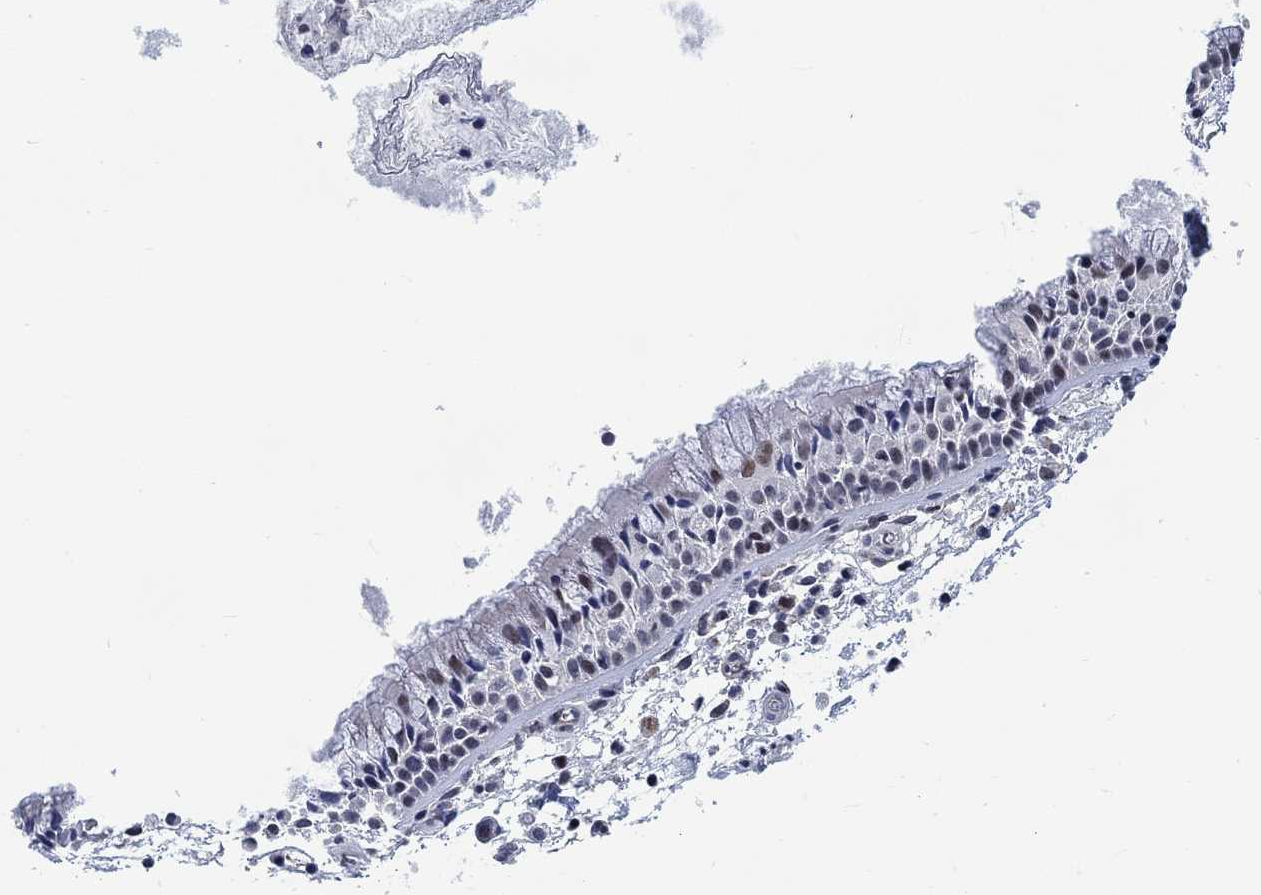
{"staining": {"intensity": "weak", "quantity": "<25%", "location": "nuclear"}, "tissue": "nasopharynx", "cell_type": "Respiratory epithelial cells", "image_type": "normal", "snomed": [{"axis": "morphology", "description": "Normal tissue, NOS"}, {"axis": "topography", "description": "Nasopharynx"}], "caption": "Immunohistochemistry of normal nasopharynx exhibits no staining in respiratory epithelial cells.", "gene": "KCNH8", "patient": {"sex": "male", "age": 51}}